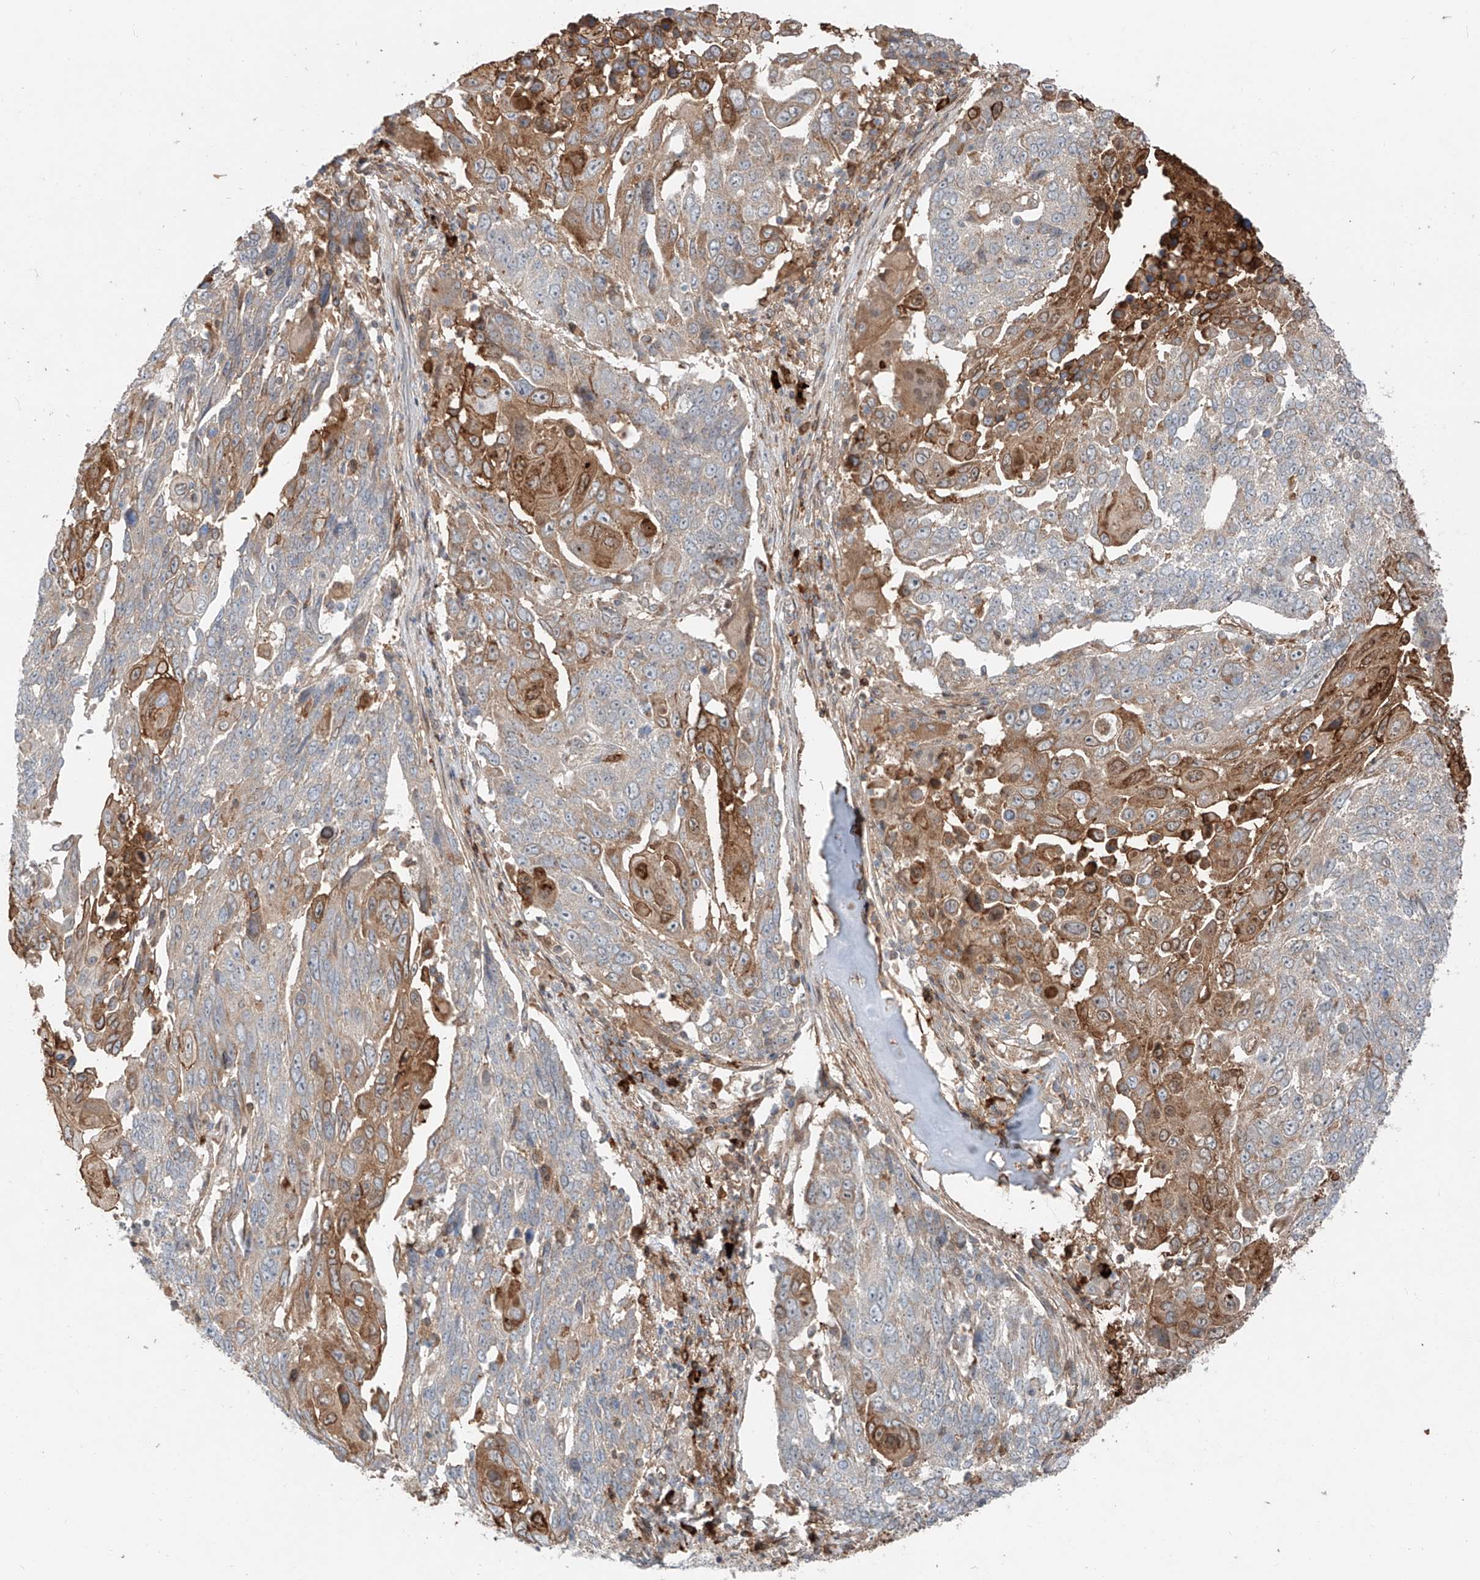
{"staining": {"intensity": "moderate", "quantity": "<25%", "location": "cytoplasmic/membranous"}, "tissue": "lung cancer", "cell_type": "Tumor cells", "image_type": "cancer", "snomed": [{"axis": "morphology", "description": "Squamous cell carcinoma, NOS"}, {"axis": "topography", "description": "Lung"}], "caption": "A brown stain highlights moderate cytoplasmic/membranous expression of a protein in human lung squamous cell carcinoma tumor cells. The staining was performed using DAB (3,3'-diaminobenzidine) to visualize the protein expression in brown, while the nuclei were stained in blue with hematoxylin (Magnification: 20x).", "gene": "CEP162", "patient": {"sex": "male", "age": 66}}